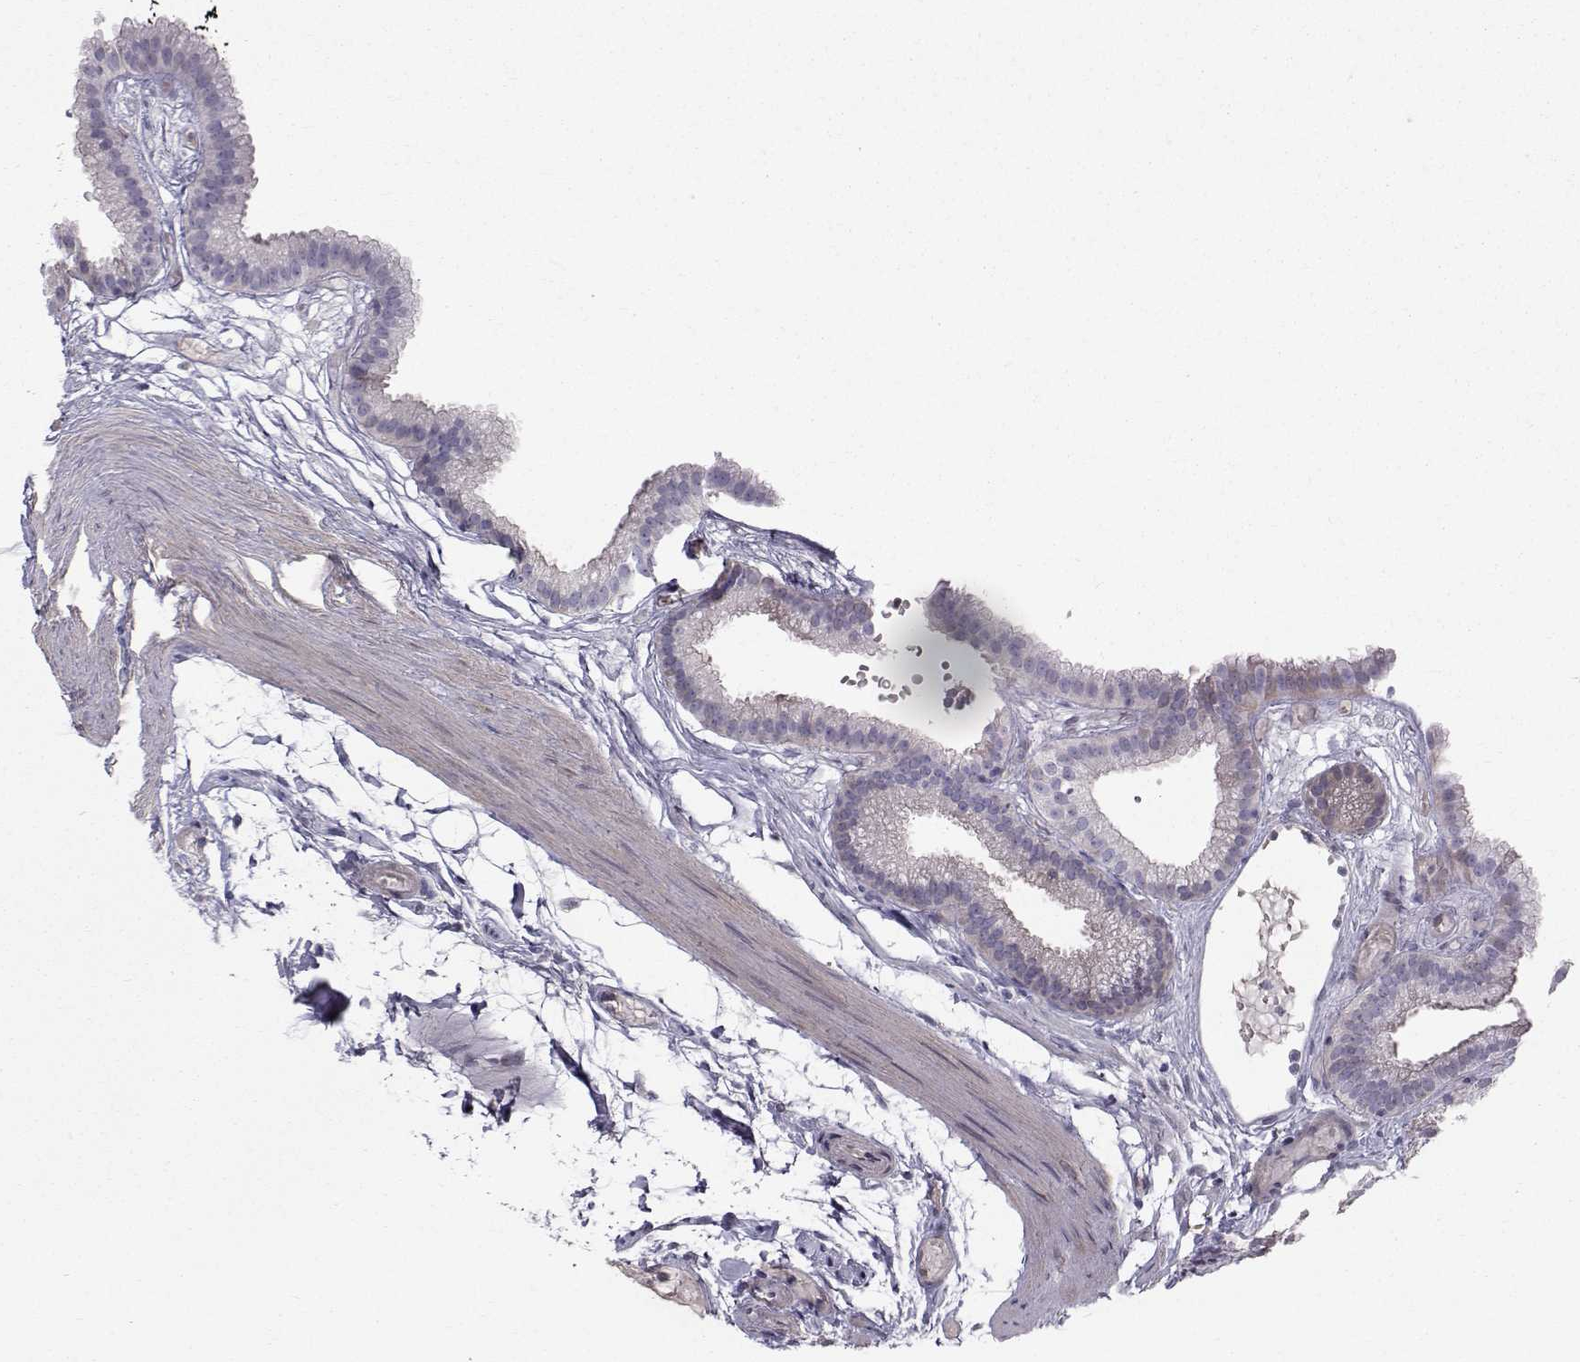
{"staining": {"intensity": "moderate", "quantity": "<25%", "location": "cytoplasmic/membranous"}, "tissue": "gallbladder", "cell_type": "Glandular cells", "image_type": "normal", "snomed": [{"axis": "morphology", "description": "Normal tissue, NOS"}, {"axis": "topography", "description": "Gallbladder"}], "caption": "High-power microscopy captured an IHC histopathology image of unremarkable gallbladder, revealing moderate cytoplasmic/membranous positivity in approximately <25% of glandular cells.", "gene": "HSP90AB1", "patient": {"sex": "female", "age": 45}}